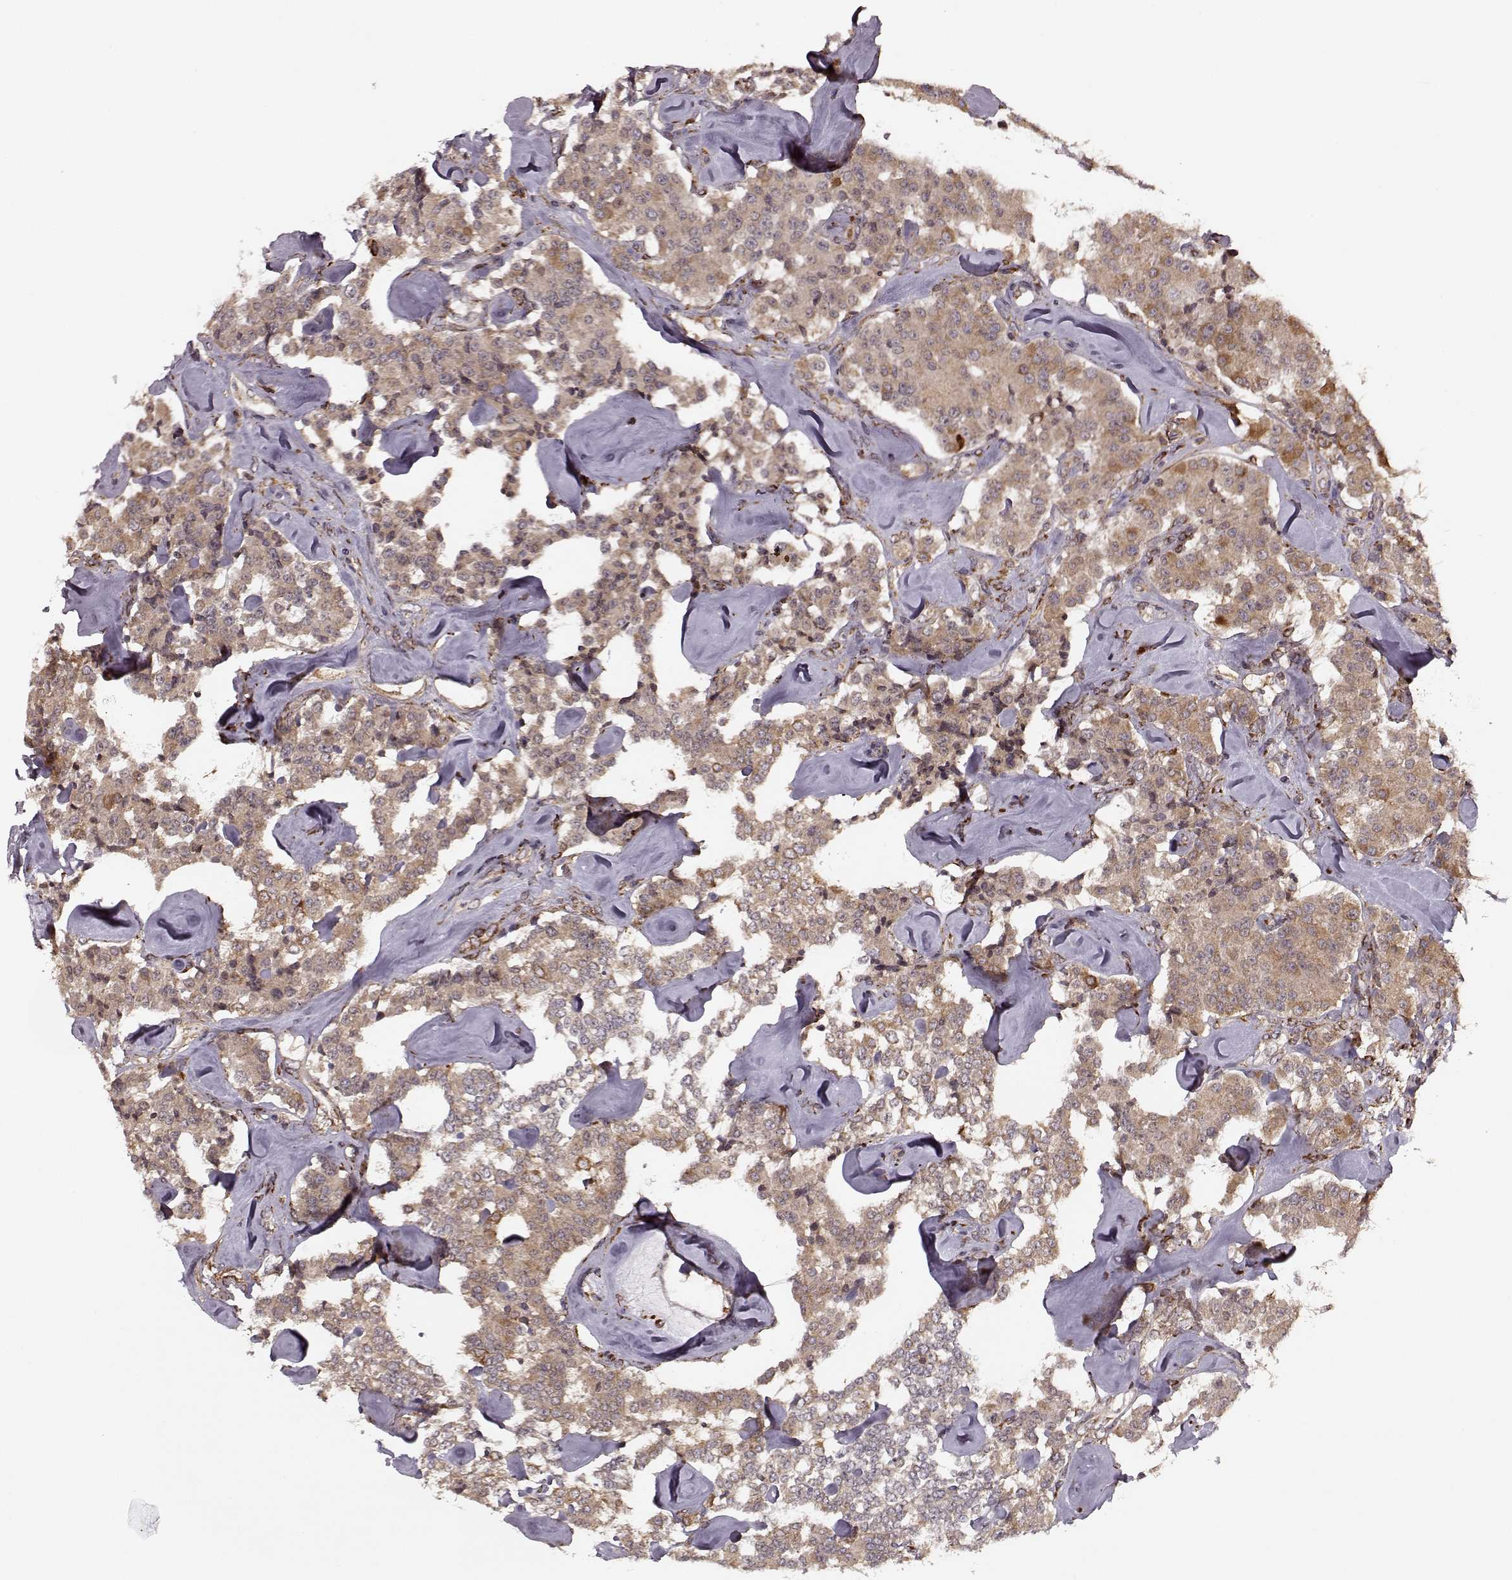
{"staining": {"intensity": "weak", "quantity": ">75%", "location": "cytoplasmic/membranous"}, "tissue": "carcinoid", "cell_type": "Tumor cells", "image_type": "cancer", "snomed": [{"axis": "morphology", "description": "Carcinoid, malignant, NOS"}, {"axis": "topography", "description": "Pancreas"}], "caption": "The micrograph shows immunohistochemical staining of malignant carcinoid. There is weak cytoplasmic/membranous expression is present in about >75% of tumor cells.", "gene": "YIPF5", "patient": {"sex": "male", "age": 41}}